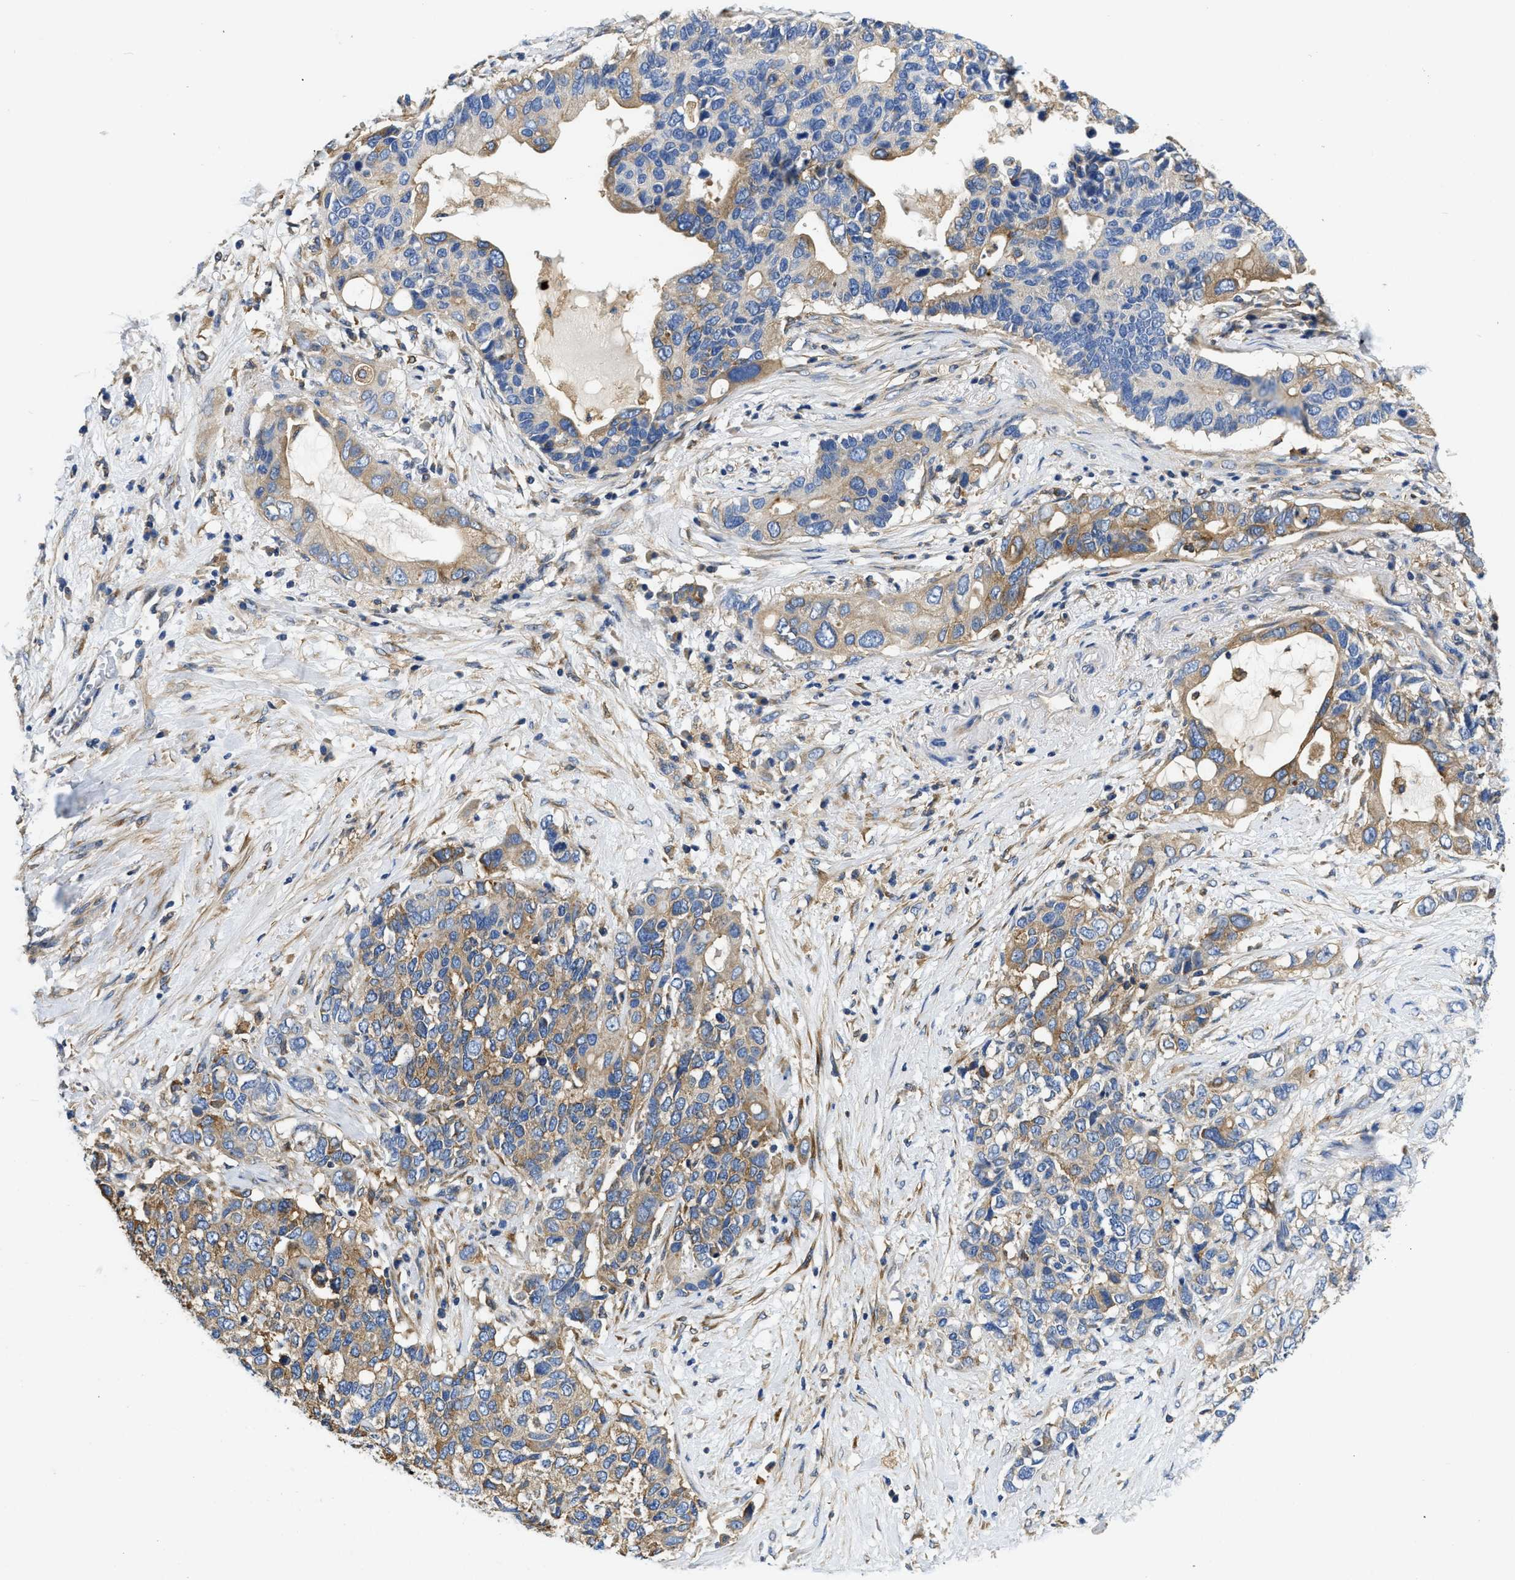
{"staining": {"intensity": "moderate", "quantity": "25%-75%", "location": "cytoplasmic/membranous"}, "tissue": "pancreatic cancer", "cell_type": "Tumor cells", "image_type": "cancer", "snomed": [{"axis": "morphology", "description": "Adenocarcinoma, NOS"}, {"axis": "topography", "description": "Pancreas"}], "caption": "Adenocarcinoma (pancreatic) was stained to show a protein in brown. There is medium levels of moderate cytoplasmic/membranous staining in about 25%-75% of tumor cells.", "gene": "STAT2", "patient": {"sex": "female", "age": 56}}